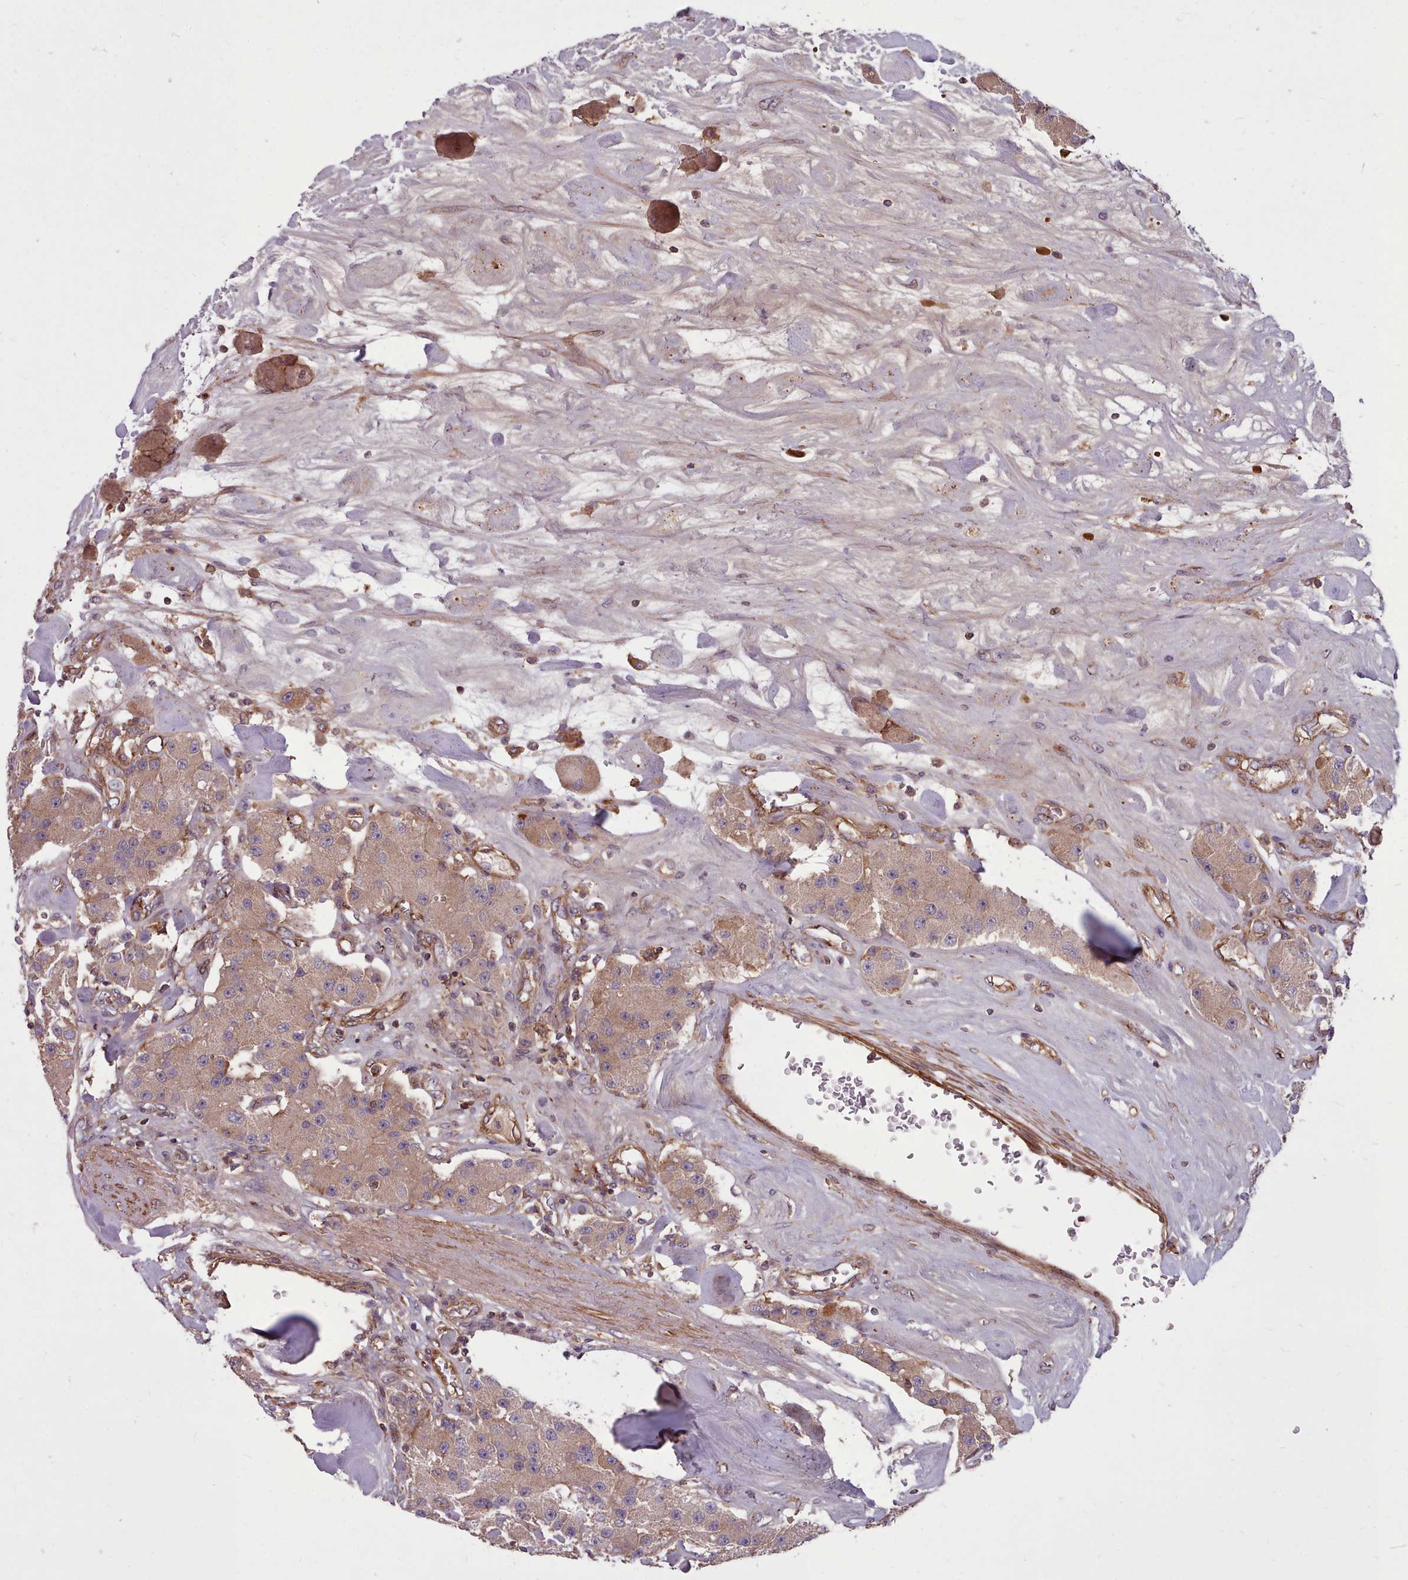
{"staining": {"intensity": "weak", "quantity": ">75%", "location": "cytoplasmic/membranous"}, "tissue": "carcinoid", "cell_type": "Tumor cells", "image_type": "cancer", "snomed": [{"axis": "morphology", "description": "Carcinoid, malignant, NOS"}, {"axis": "topography", "description": "Pancreas"}], "caption": "There is low levels of weak cytoplasmic/membranous staining in tumor cells of carcinoid (malignant), as demonstrated by immunohistochemical staining (brown color).", "gene": "STUB1", "patient": {"sex": "male", "age": 41}}